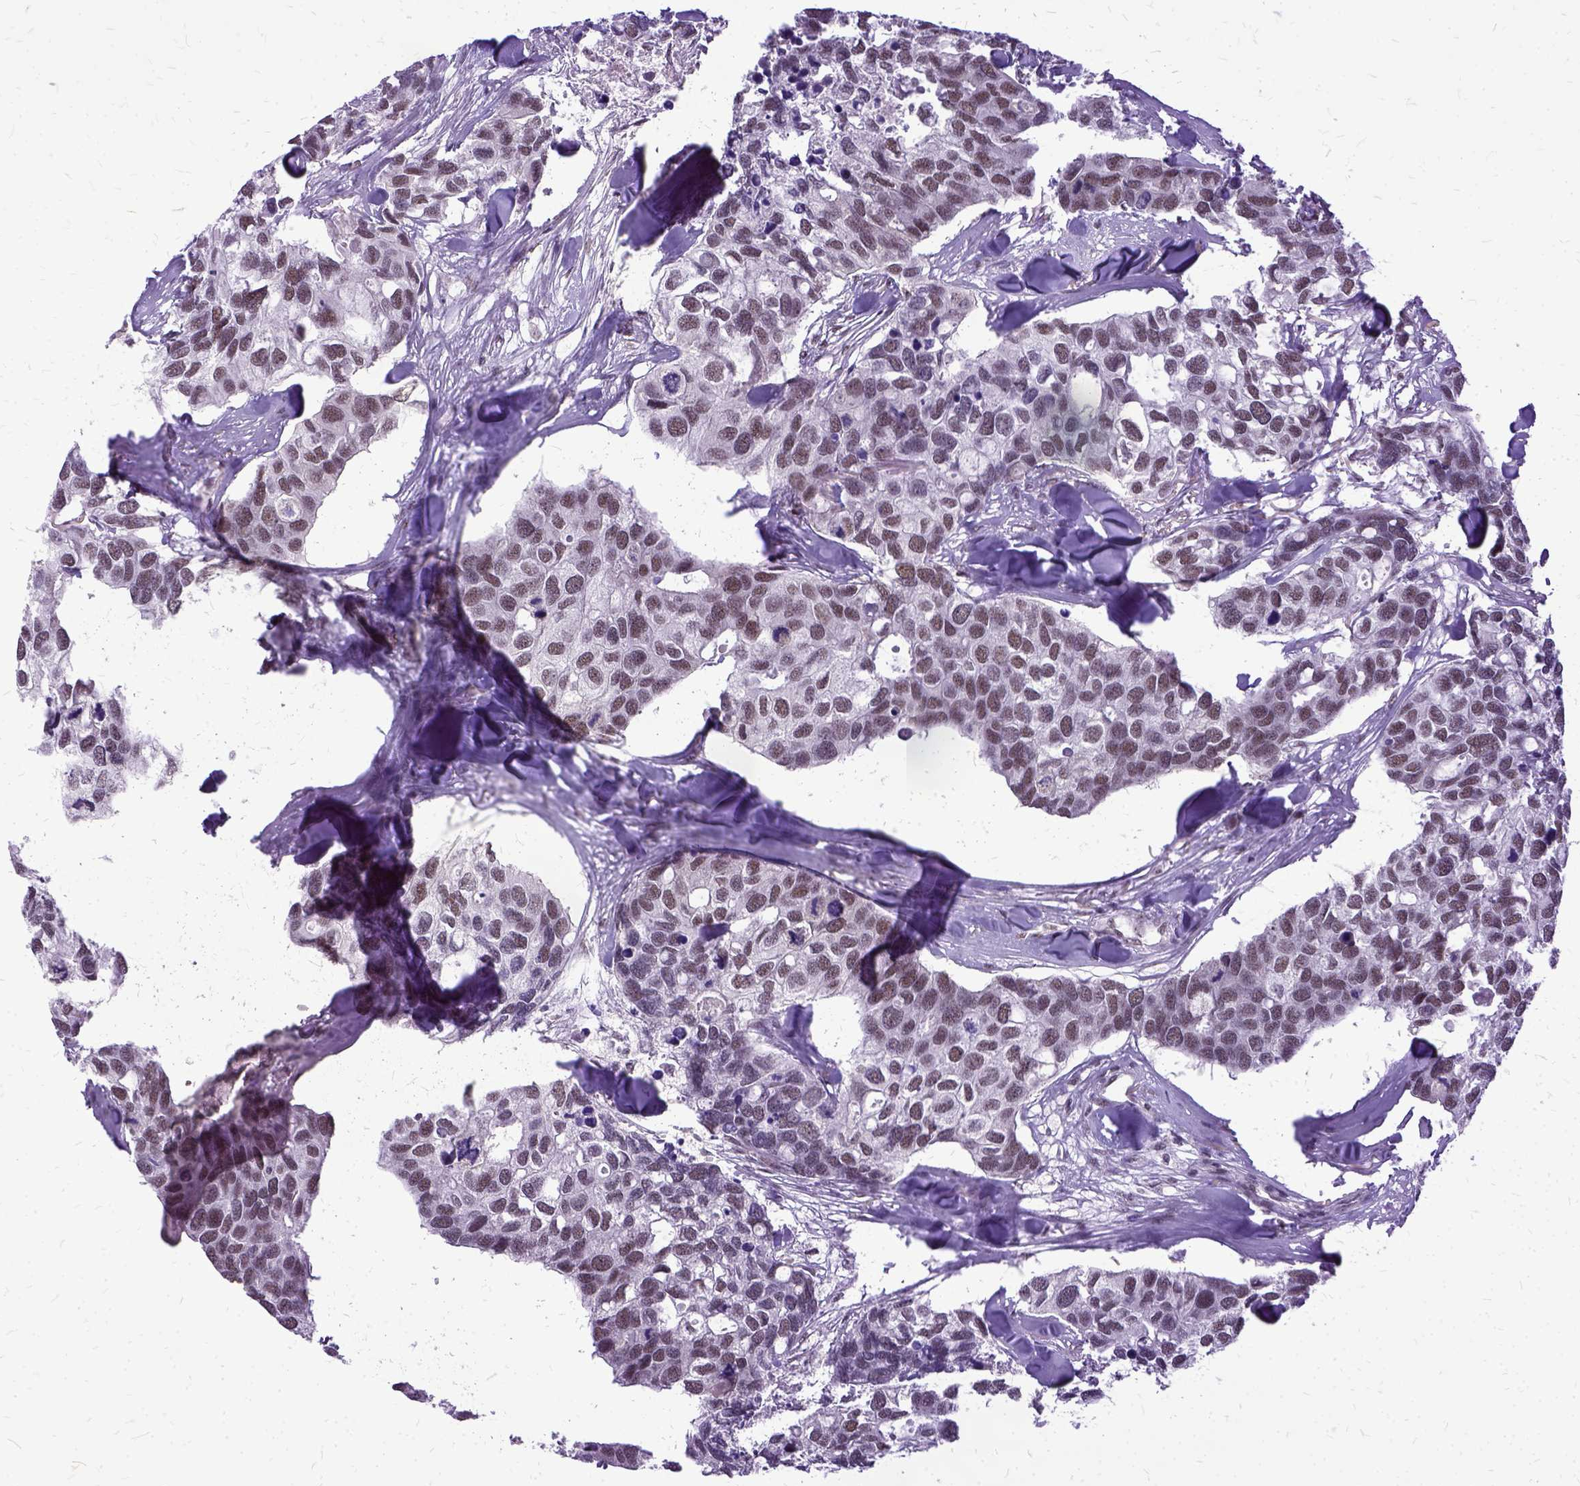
{"staining": {"intensity": "moderate", "quantity": "<25%", "location": "nuclear"}, "tissue": "breast cancer", "cell_type": "Tumor cells", "image_type": "cancer", "snomed": [{"axis": "morphology", "description": "Duct carcinoma"}, {"axis": "topography", "description": "Breast"}], "caption": "This micrograph reveals IHC staining of breast cancer, with low moderate nuclear positivity in approximately <25% of tumor cells.", "gene": "SETD1A", "patient": {"sex": "female", "age": 83}}